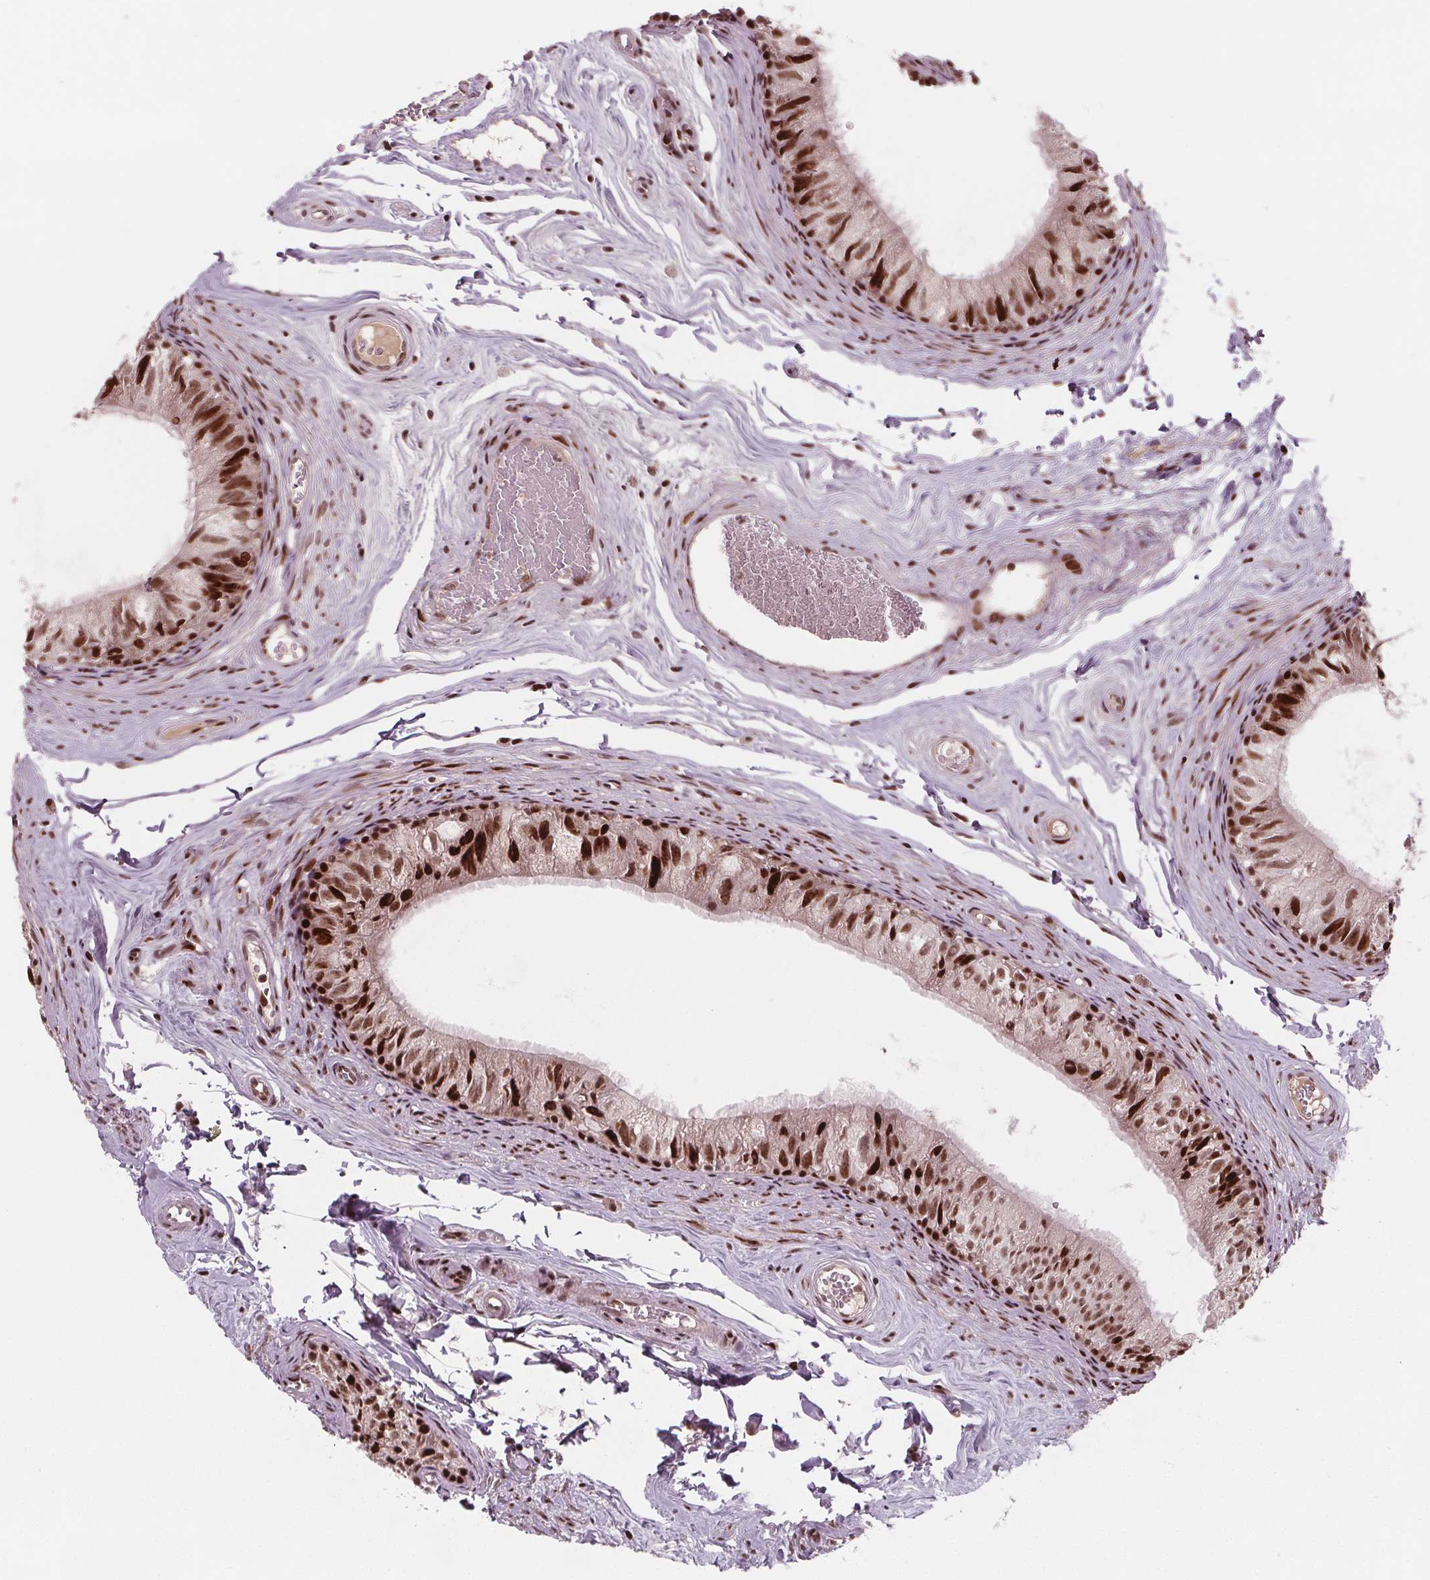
{"staining": {"intensity": "moderate", "quantity": ">75%", "location": "cytoplasmic/membranous,nuclear"}, "tissue": "epididymis", "cell_type": "Glandular cells", "image_type": "normal", "snomed": [{"axis": "morphology", "description": "Normal tissue, NOS"}, {"axis": "topography", "description": "Epididymis"}], "caption": "High-power microscopy captured an immunohistochemistry image of normal epididymis, revealing moderate cytoplasmic/membranous,nuclear expression in approximately >75% of glandular cells.", "gene": "SNRNP35", "patient": {"sex": "male", "age": 45}}